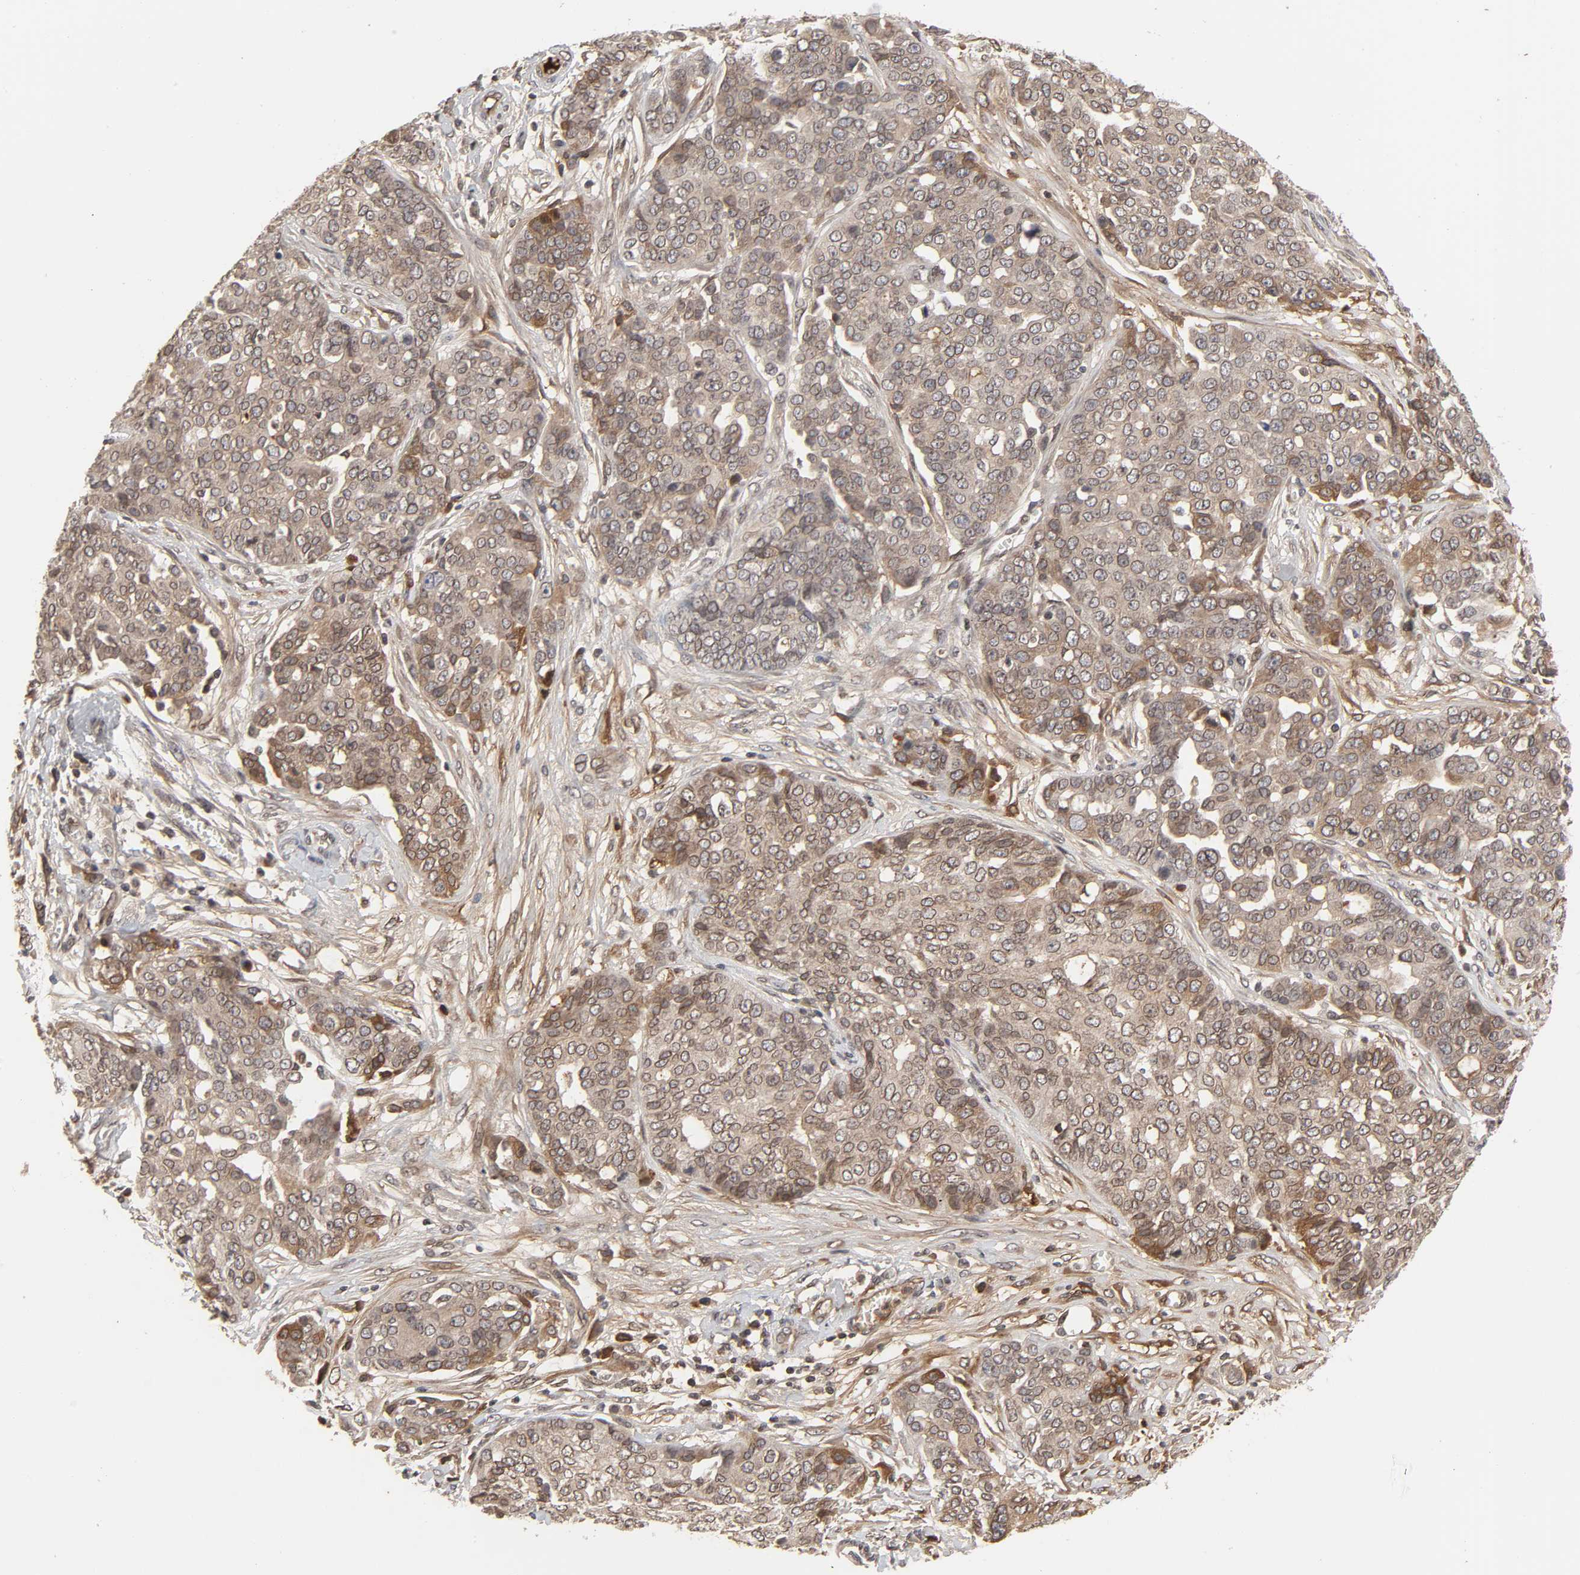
{"staining": {"intensity": "moderate", "quantity": ">75%", "location": "cytoplasmic/membranous,nuclear"}, "tissue": "ovarian cancer", "cell_type": "Tumor cells", "image_type": "cancer", "snomed": [{"axis": "morphology", "description": "Cystadenocarcinoma, serous, NOS"}, {"axis": "topography", "description": "Soft tissue"}, {"axis": "topography", "description": "Ovary"}], "caption": "A brown stain shows moderate cytoplasmic/membranous and nuclear expression of a protein in human serous cystadenocarcinoma (ovarian) tumor cells.", "gene": "CPN2", "patient": {"sex": "female", "age": 57}}